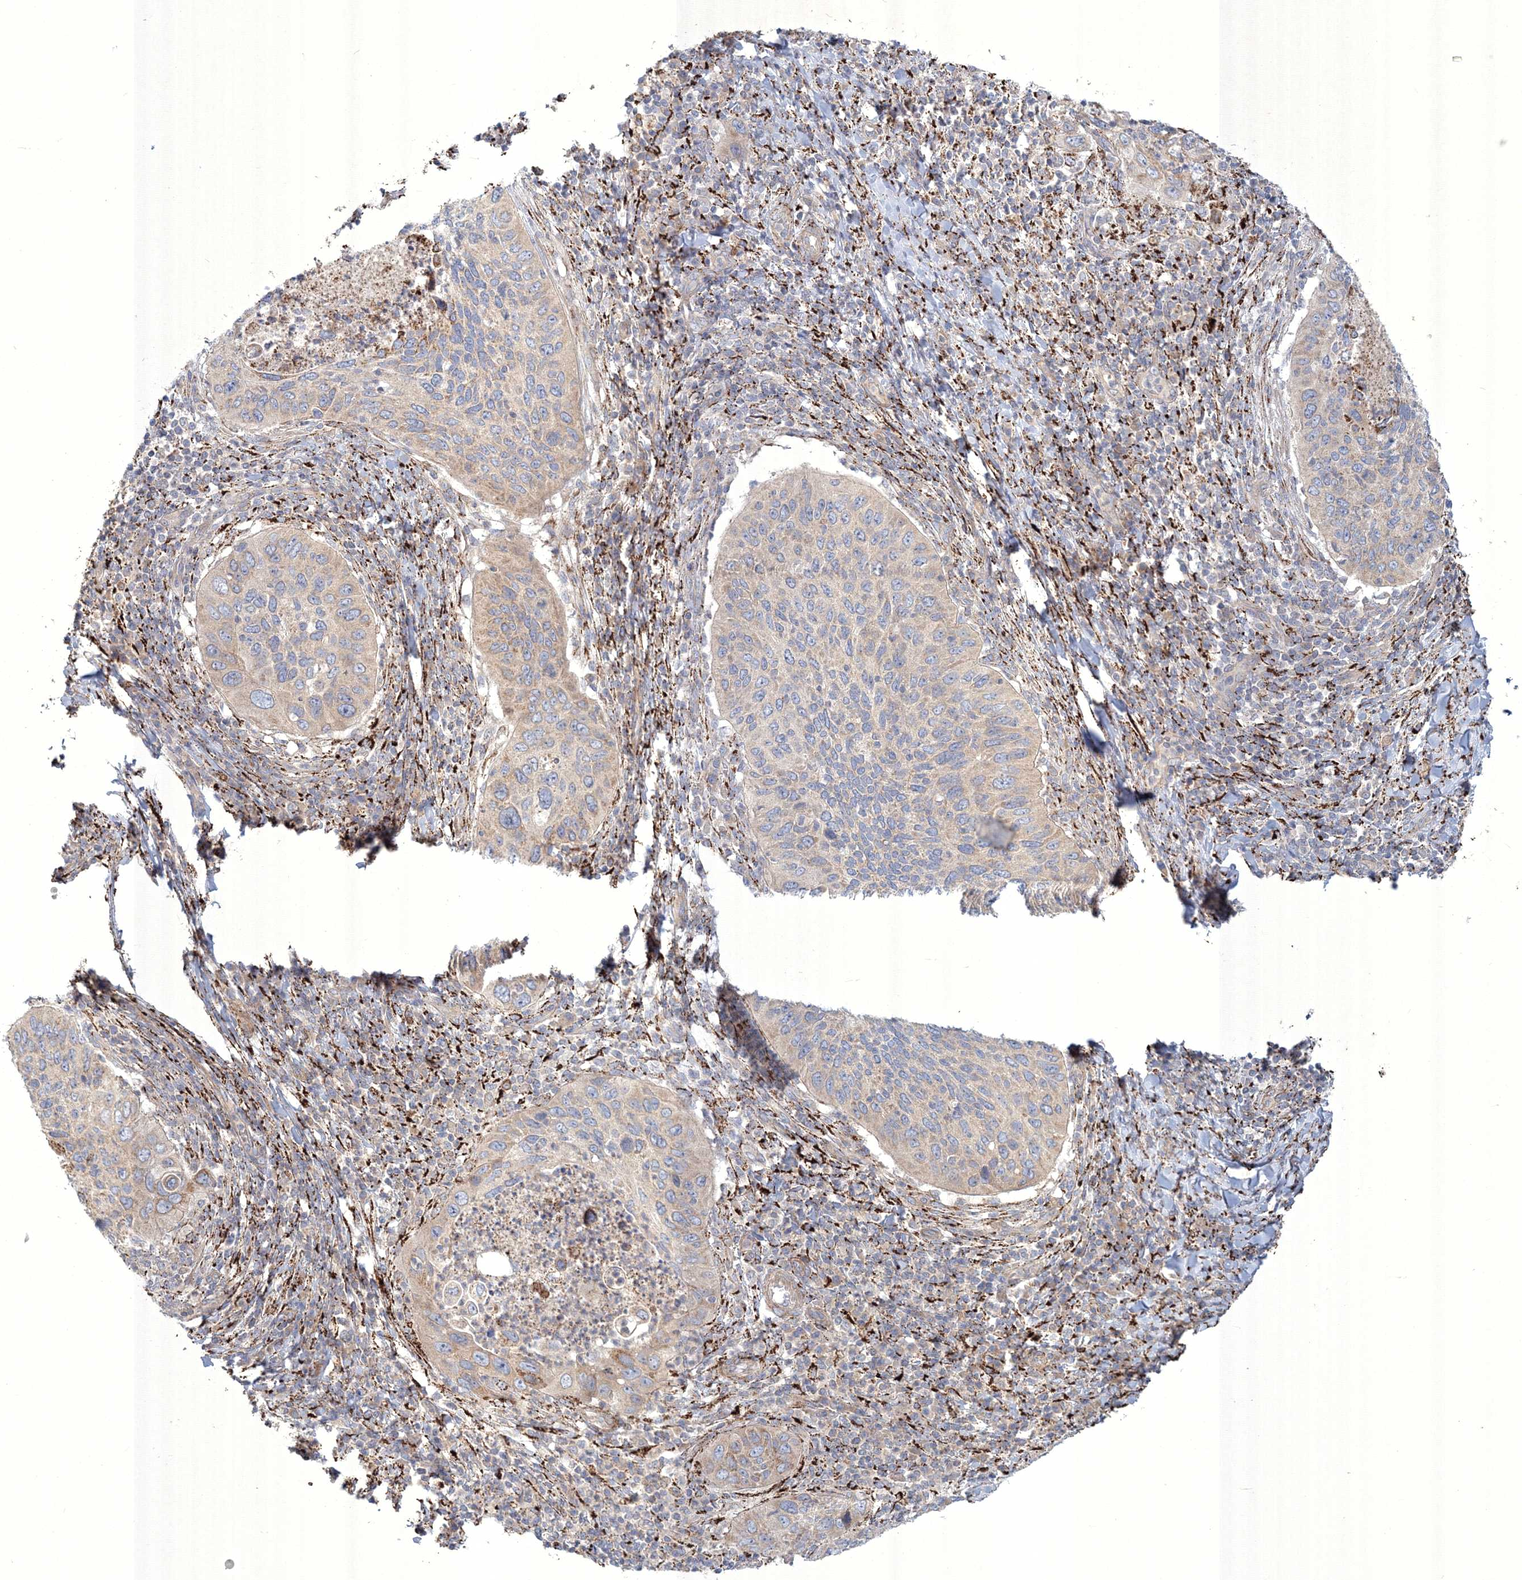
{"staining": {"intensity": "weak", "quantity": "<25%", "location": "cytoplasmic/membranous"}, "tissue": "cervical cancer", "cell_type": "Tumor cells", "image_type": "cancer", "snomed": [{"axis": "morphology", "description": "Squamous cell carcinoma, NOS"}, {"axis": "topography", "description": "Cervix"}], "caption": "Protein analysis of cervical cancer (squamous cell carcinoma) displays no significant expression in tumor cells.", "gene": "WDR49", "patient": {"sex": "female", "age": 38}}